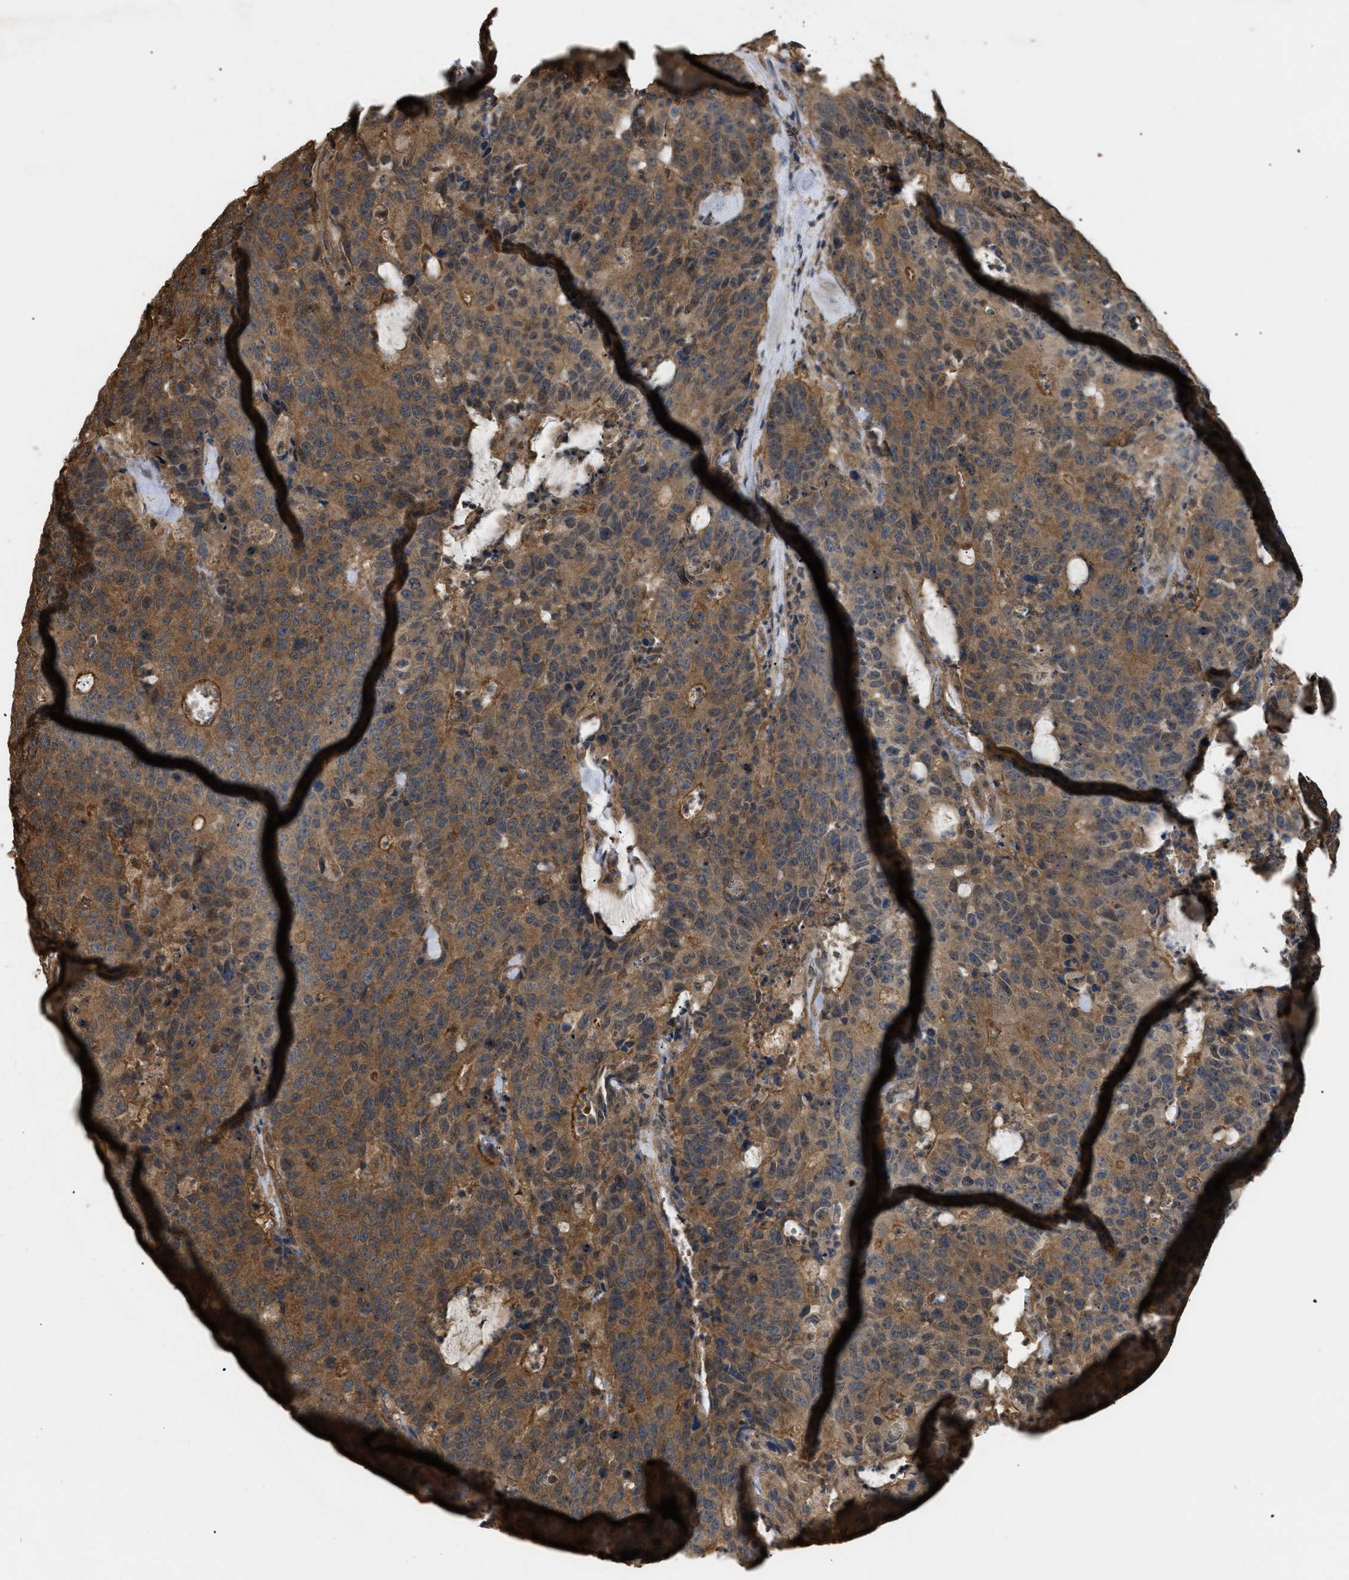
{"staining": {"intensity": "moderate", "quantity": ">75%", "location": "cytoplasmic/membranous"}, "tissue": "colorectal cancer", "cell_type": "Tumor cells", "image_type": "cancer", "snomed": [{"axis": "morphology", "description": "Adenocarcinoma, NOS"}, {"axis": "topography", "description": "Colon"}], "caption": "High-magnification brightfield microscopy of adenocarcinoma (colorectal) stained with DAB (brown) and counterstained with hematoxylin (blue). tumor cells exhibit moderate cytoplasmic/membranous staining is seen in about>75% of cells. The staining is performed using DAB (3,3'-diaminobenzidine) brown chromogen to label protein expression. The nuclei are counter-stained blue using hematoxylin.", "gene": "CALM1", "patient": {"sex": "female", "age": 86}}